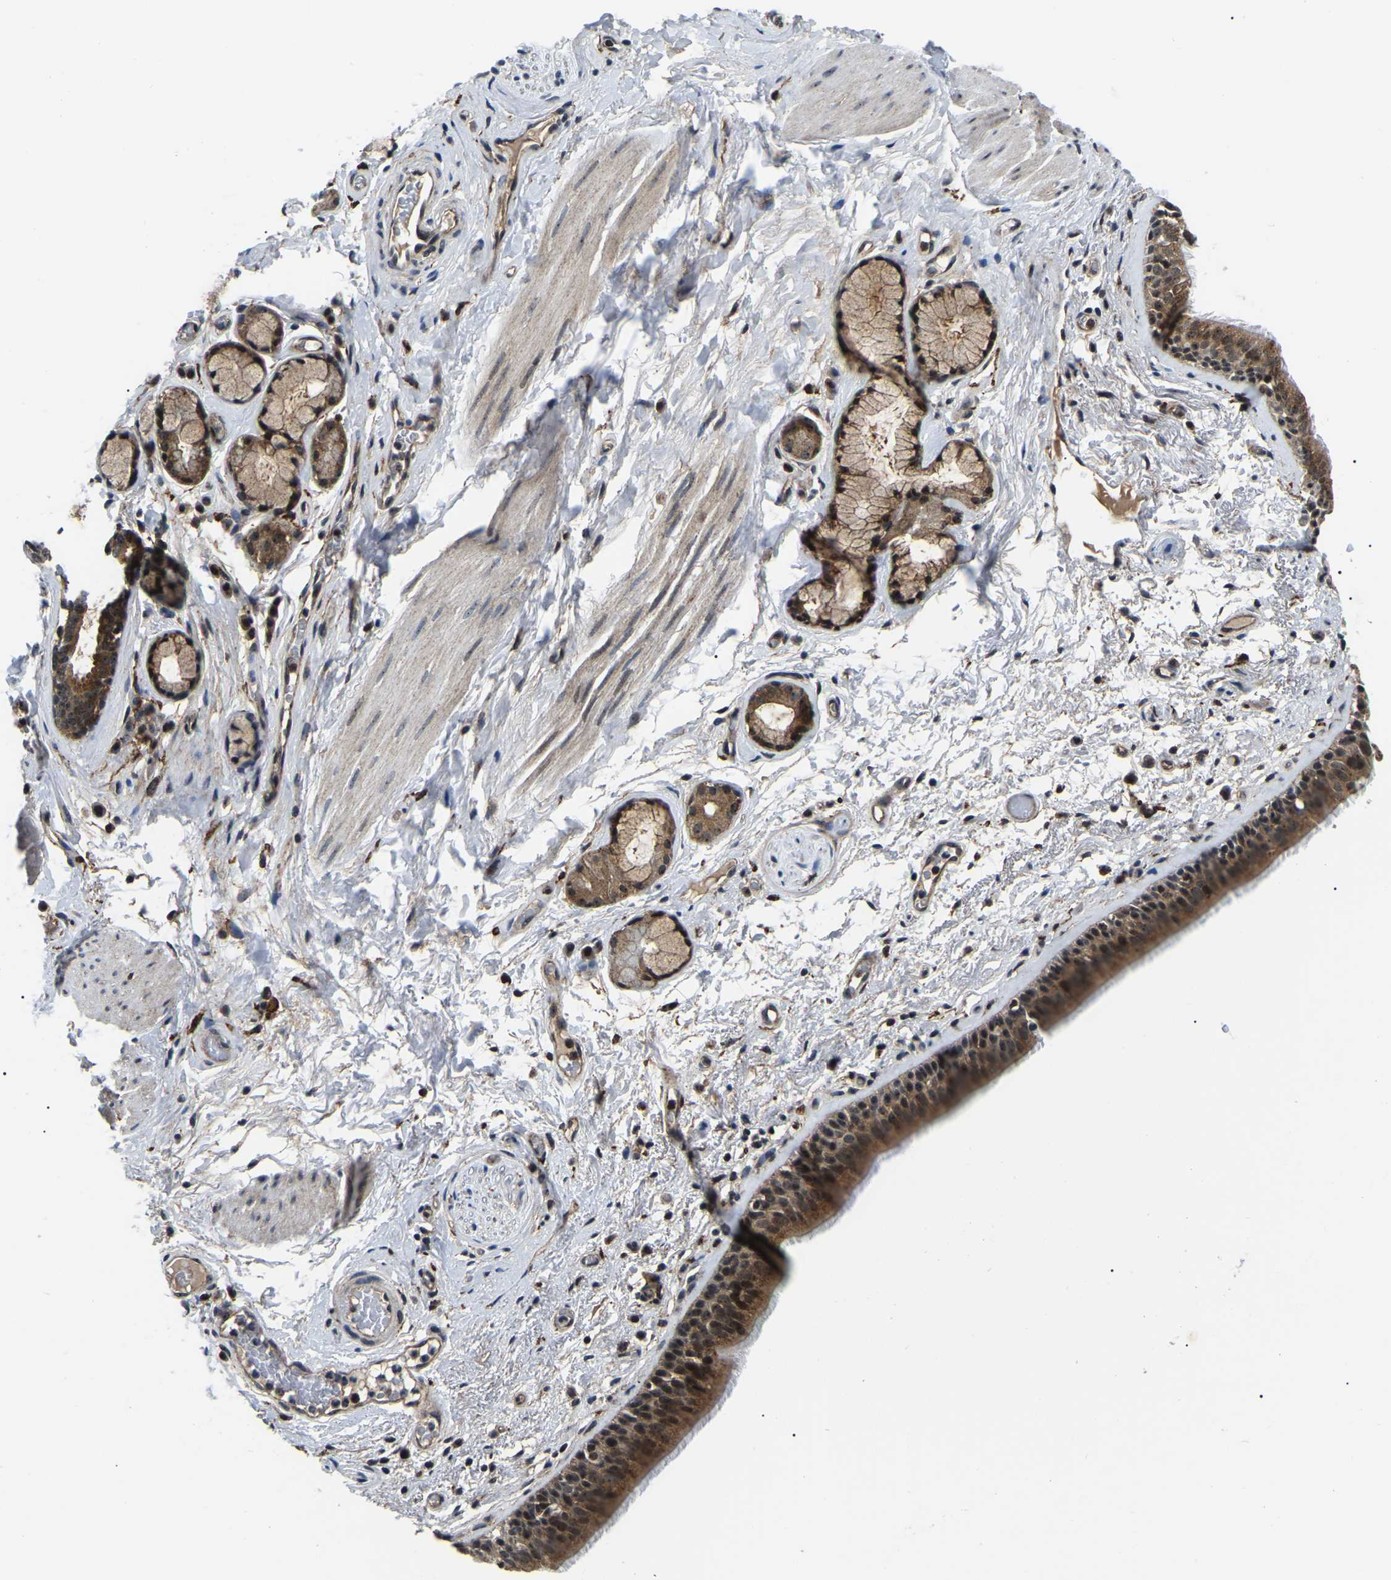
{"staining": {"intensity": "strong", "quantity": ">75%", "location": "cytoplasmic/membranous,nuclear"}, "tissue": "bronchus", "cell_type": "Respiratory epithelial cells", "image_type": "normal", "snomed": [{"axis": "morphology", "description": "Normal tissue, NOS"}, {"axis": "topography", "description": "Cartilage tissue"}], "caption": "The micrograph demonstrates staining of benign bronchus, revealing strong cytoplasmic/membranous,nuclear protein positivity (brown color) within respiratory epithelial cells. (Brightfield microscopy of DAB IHC at high magnification).", "gene": "RRP1B", "patient": {"sex": "female", "age": 63}}